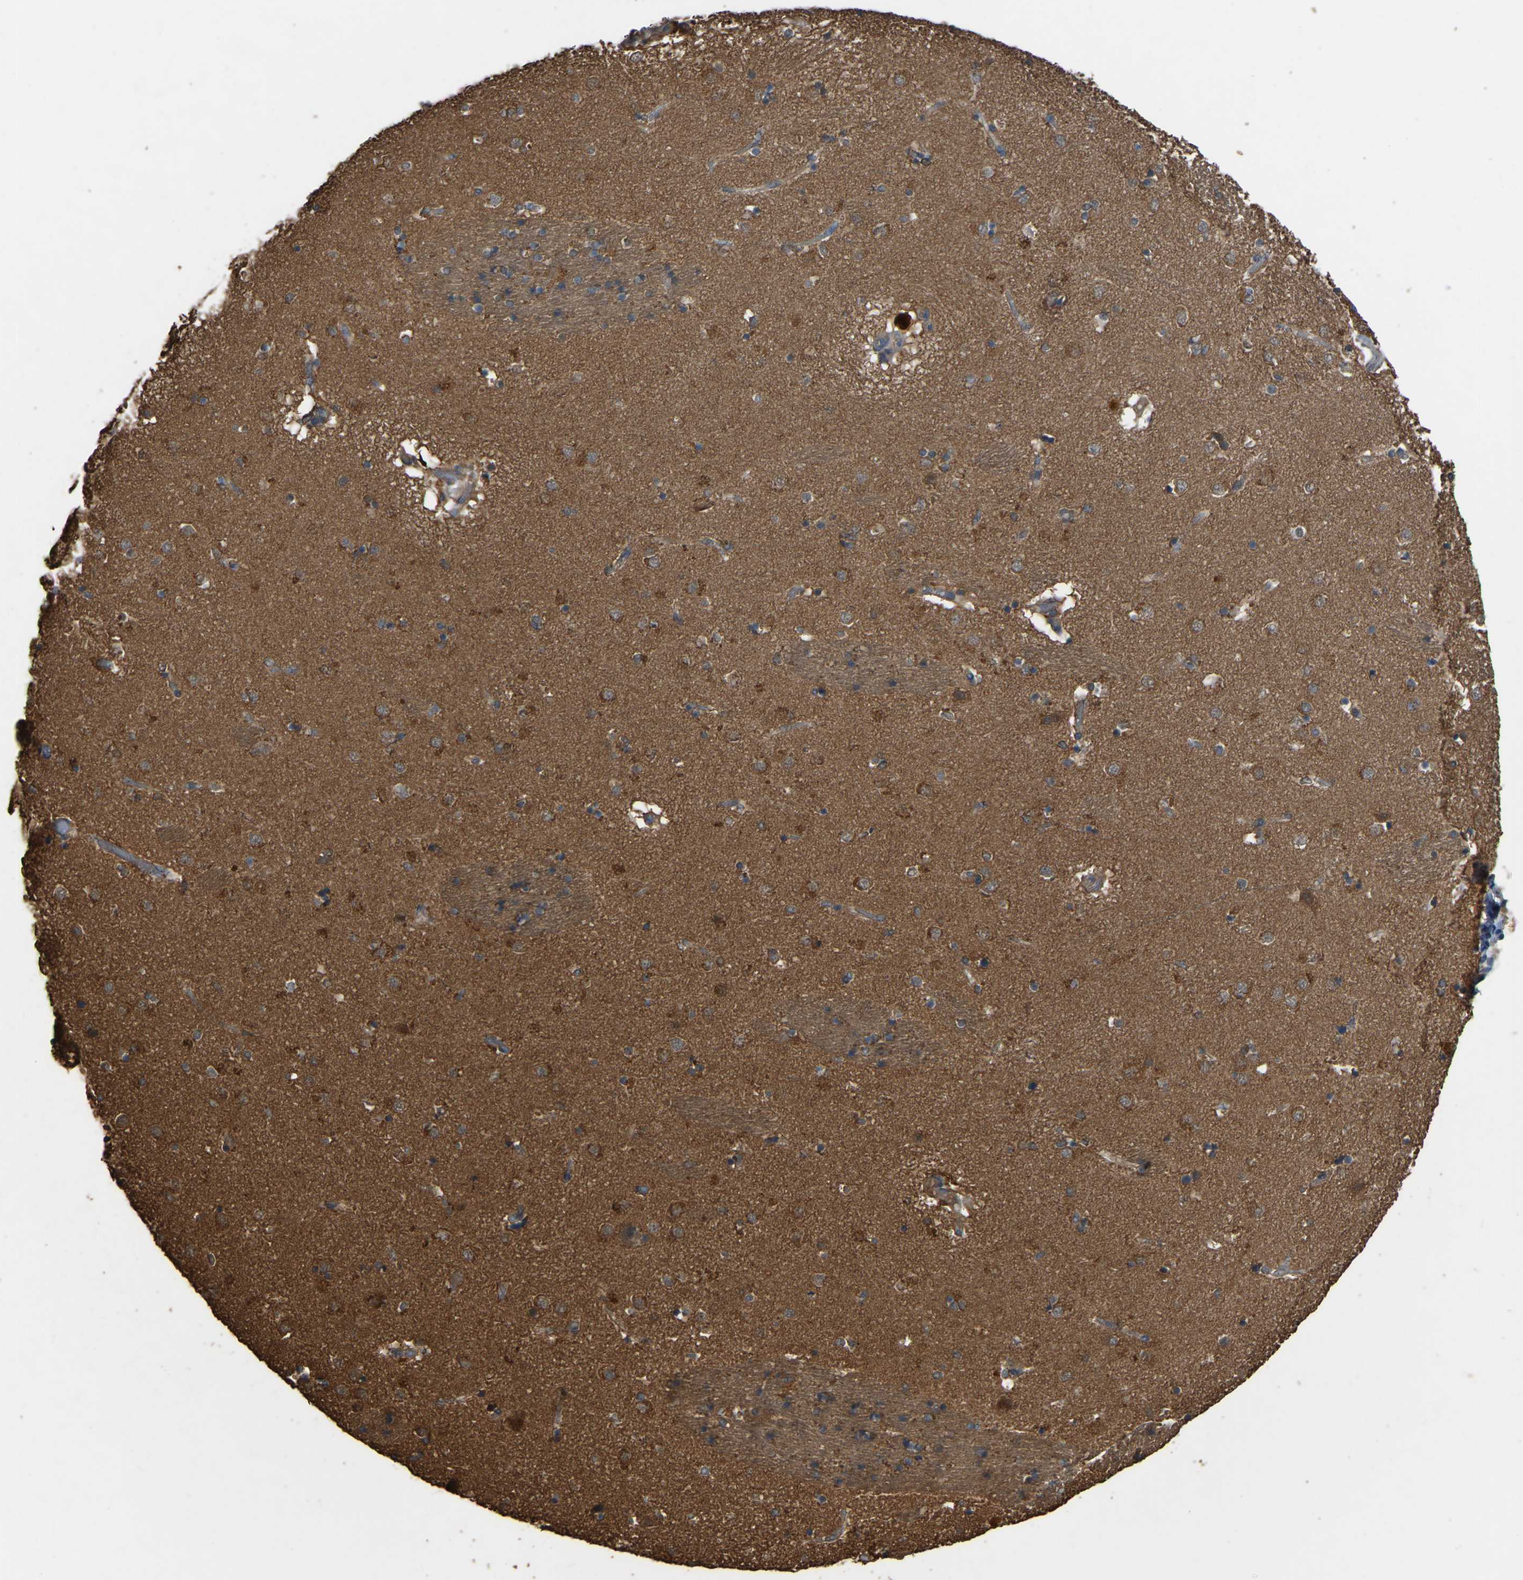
{"staining": {"intensity": "moderate", "quantity": "<25%", "location": "cytoplasmic/membranous"}, "tissue": "caudate", "cell_type": "Glial cells", "image_type": "normal", "snomed": [{"axis": "morphology", "description": "Normal tissue, NOS"}, {"axis": "topography", "description": "Lateral ventricle wall"}], "caption": "Immunohistochemistry (IHC) (DAB (3,3'-diaminobenzidine)) staining of benign caudate reveals moderate cytoplasmic/membranous protein expression in approximately <25% of glial cells. (DAB IHC, brown staining for protein, blue staining for nuclei).", "gene": "FHIT", "patient": {"sex": "male", "age": 70}}